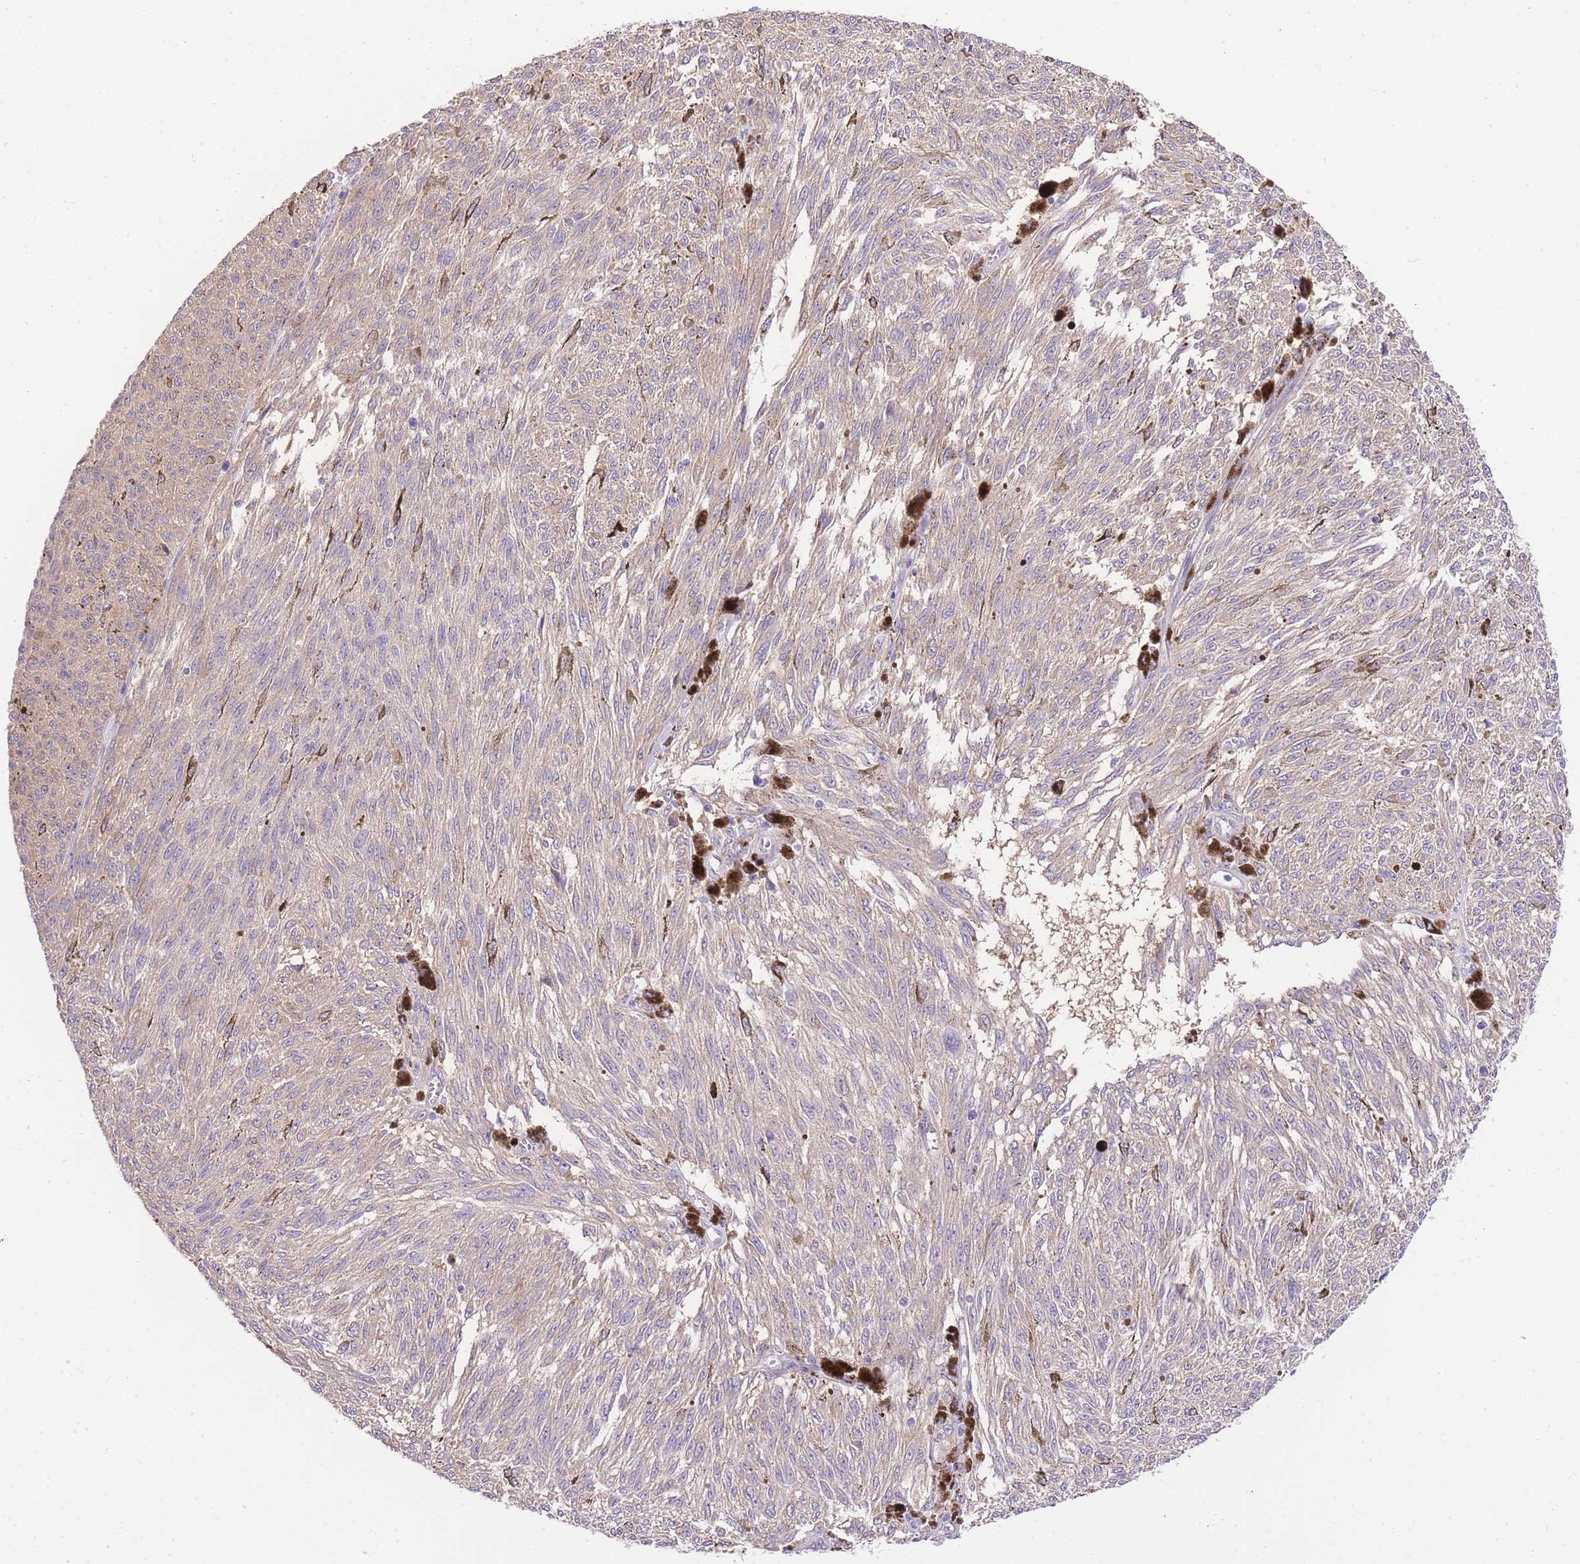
{"staining": {"intensity": "negative", "quantity": "none", "location": "none"}, "tissue": "melanoma", "cell_type": "Tumor cells", "image_type": "cancer", "snomed": [{"axis": "morphology", "description": "Malignant melanoma, NOS"}, {"axis": "topography", "description": "Skin"}], "caption": "This histopathology image is of malignant melanoma stained with immunohistochemistry (IHC) to label a protein in brown with the nuclei are counter-stained blue. There is no positivity in tumor cells.", "gene": "LIPH", "patient": {"sex": "female", "age": 72}}